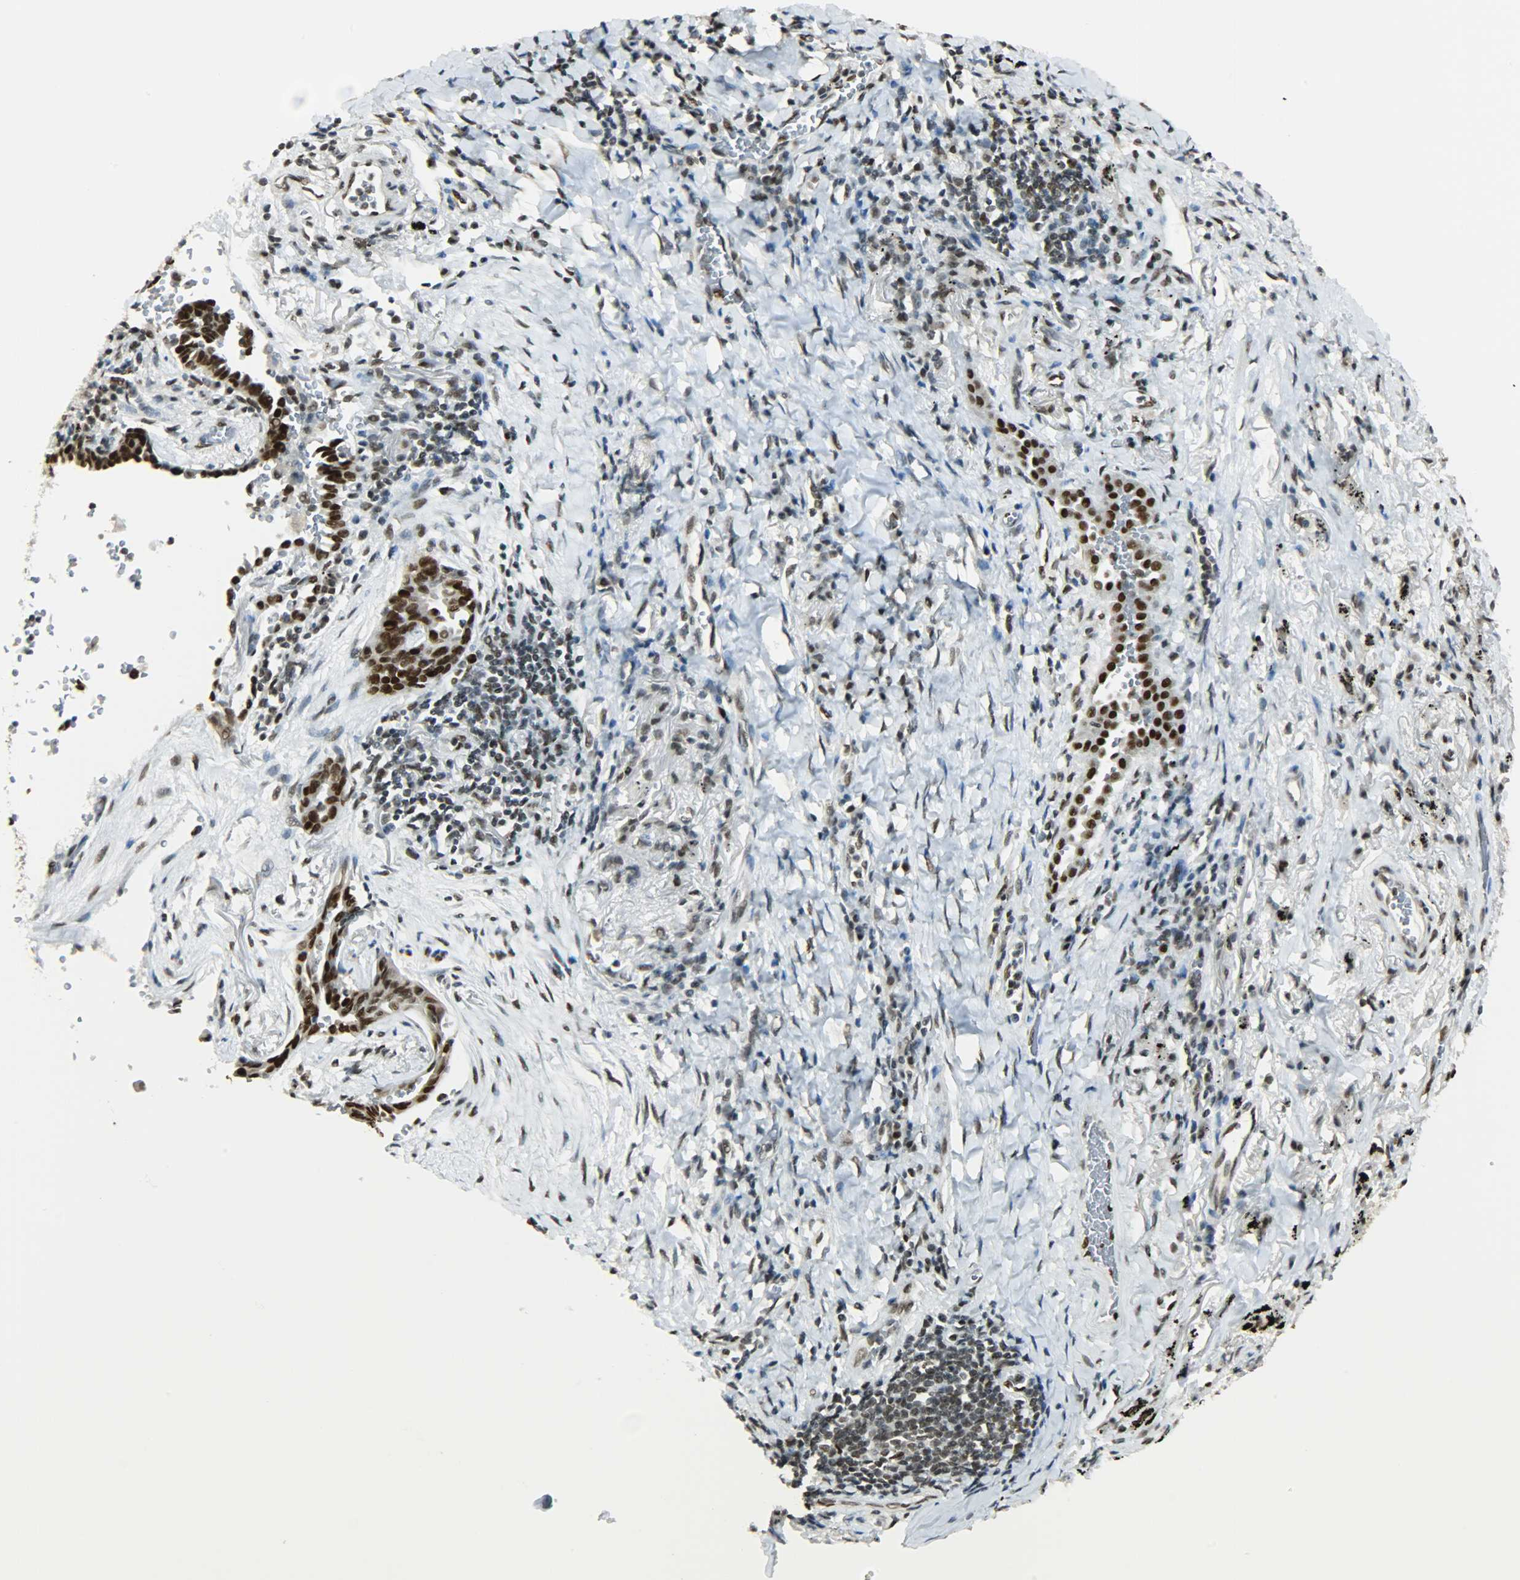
{"staining": {"intensity": "strong", "quantity": ">75%", "location": "nuclear"}, "tissue": "lung cancer", "cell_type": "Tumor cells", "image_type": "cancer", "snomed": [{"axis": "morphology", "description": "Adenocarcinoma, NOS"}, {"axis": "topography", "description": "Lung"}], "caption": "Immunohistochemical staining of lung cancer (adenocarcinoma) displays high levels of strong nuclear staining in about >75% of tumor cells. (DAB = brown stain, brightfield microscopy at high magnification).", "gene": "MYEF2", "patient": {"sex": "female", "age": 64}}